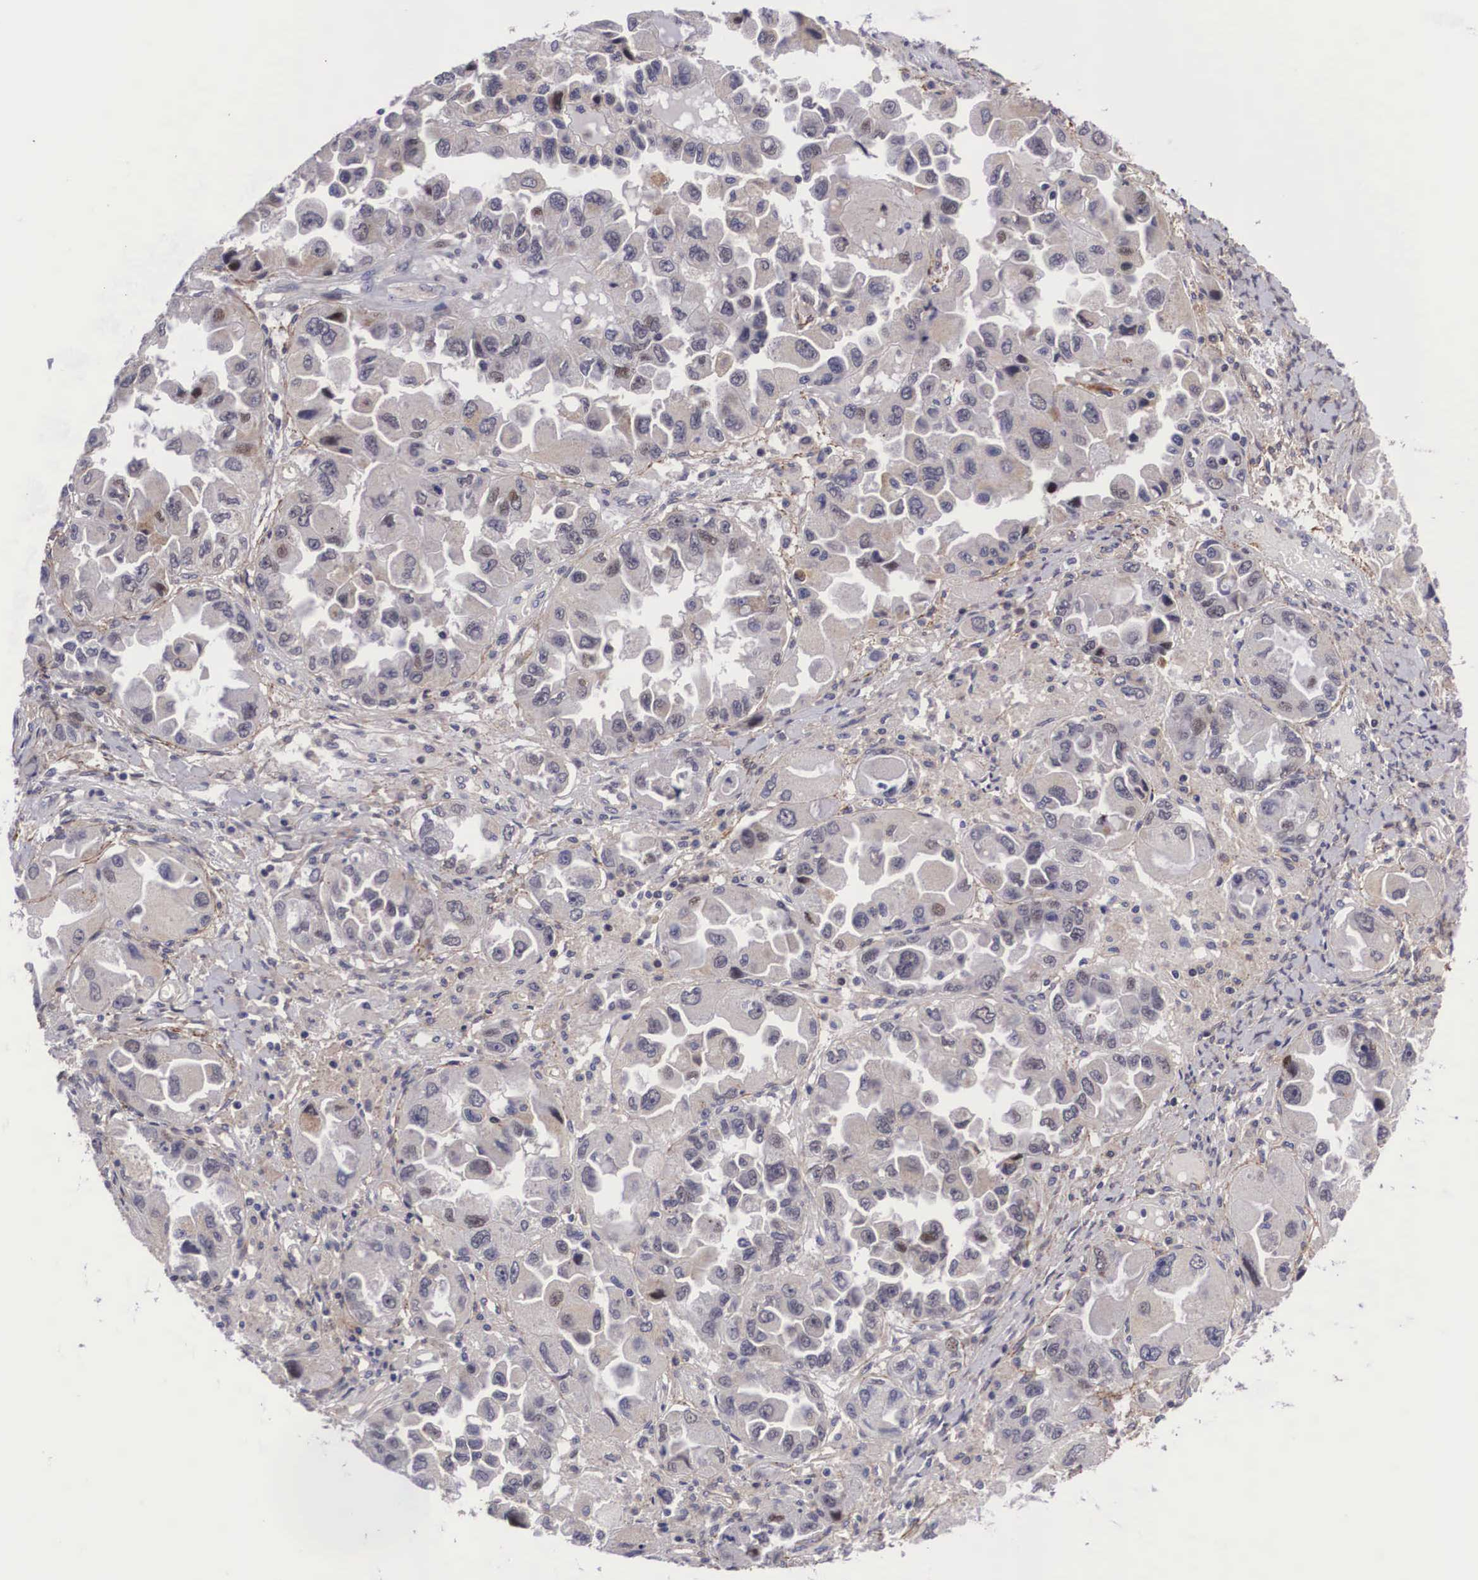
{"staining": {"intensity": "weak", "quantity": "25%-75%", "location": "cytoplasmic/membranous"}, "tissue": "ovarian cancer", "cell_type": "Tumor cells", "image_type": "cancer", "snomed": [{"axis": "morphology", "description": "Cystadenocarcinoma, serous, NOS"}, {"axis": "topography", "description": "Ovary"}], "caption": "Immunohistochemical staining of ovarian serous cystadenocarcinoma shows weak cytoplasmic/membranous protein staining in approximately 25%-75% of tumor cells.", "gene": "EMID1", "patient": {"sex": "female", "age": 84}}